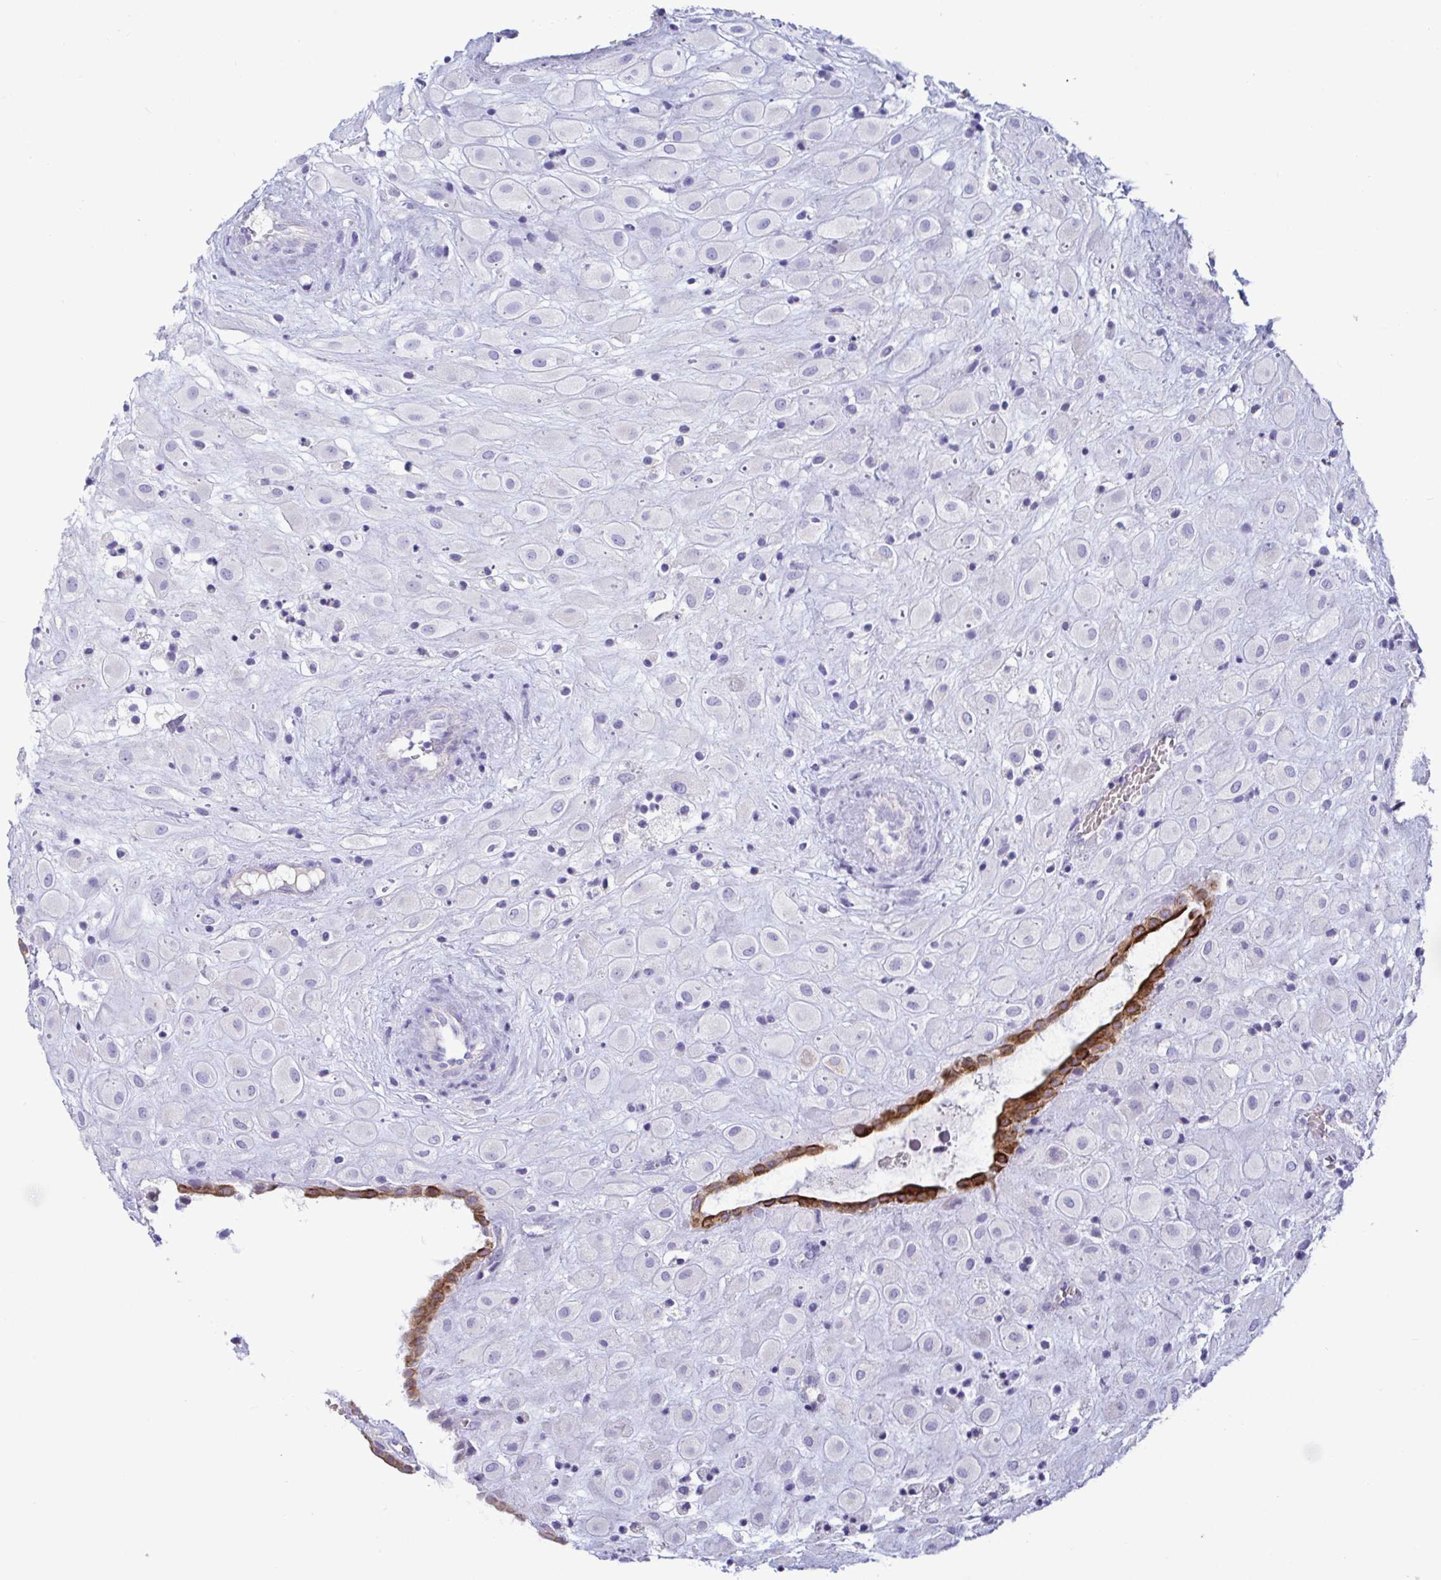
{"staining": {"intensity": "negative", "quantity": "none", "location": "none"}, "tissue": "placenta", "cell_type": "Decidual cells", "image_type": "normal", "snomed": [{"axis": "morphology", "description": "Normal tissue, NOS"}, {"axis": "topography", "description": "Placenta"}], "caption": "Decidual cells show no significant protein expression in unremarkable placenta. (DAB immunohistochemistry (IHC) visualized using brightfield microscopy, high magnification).", "gene": "TAS2R38", "patient": {"sex": "female", "age": 24}}